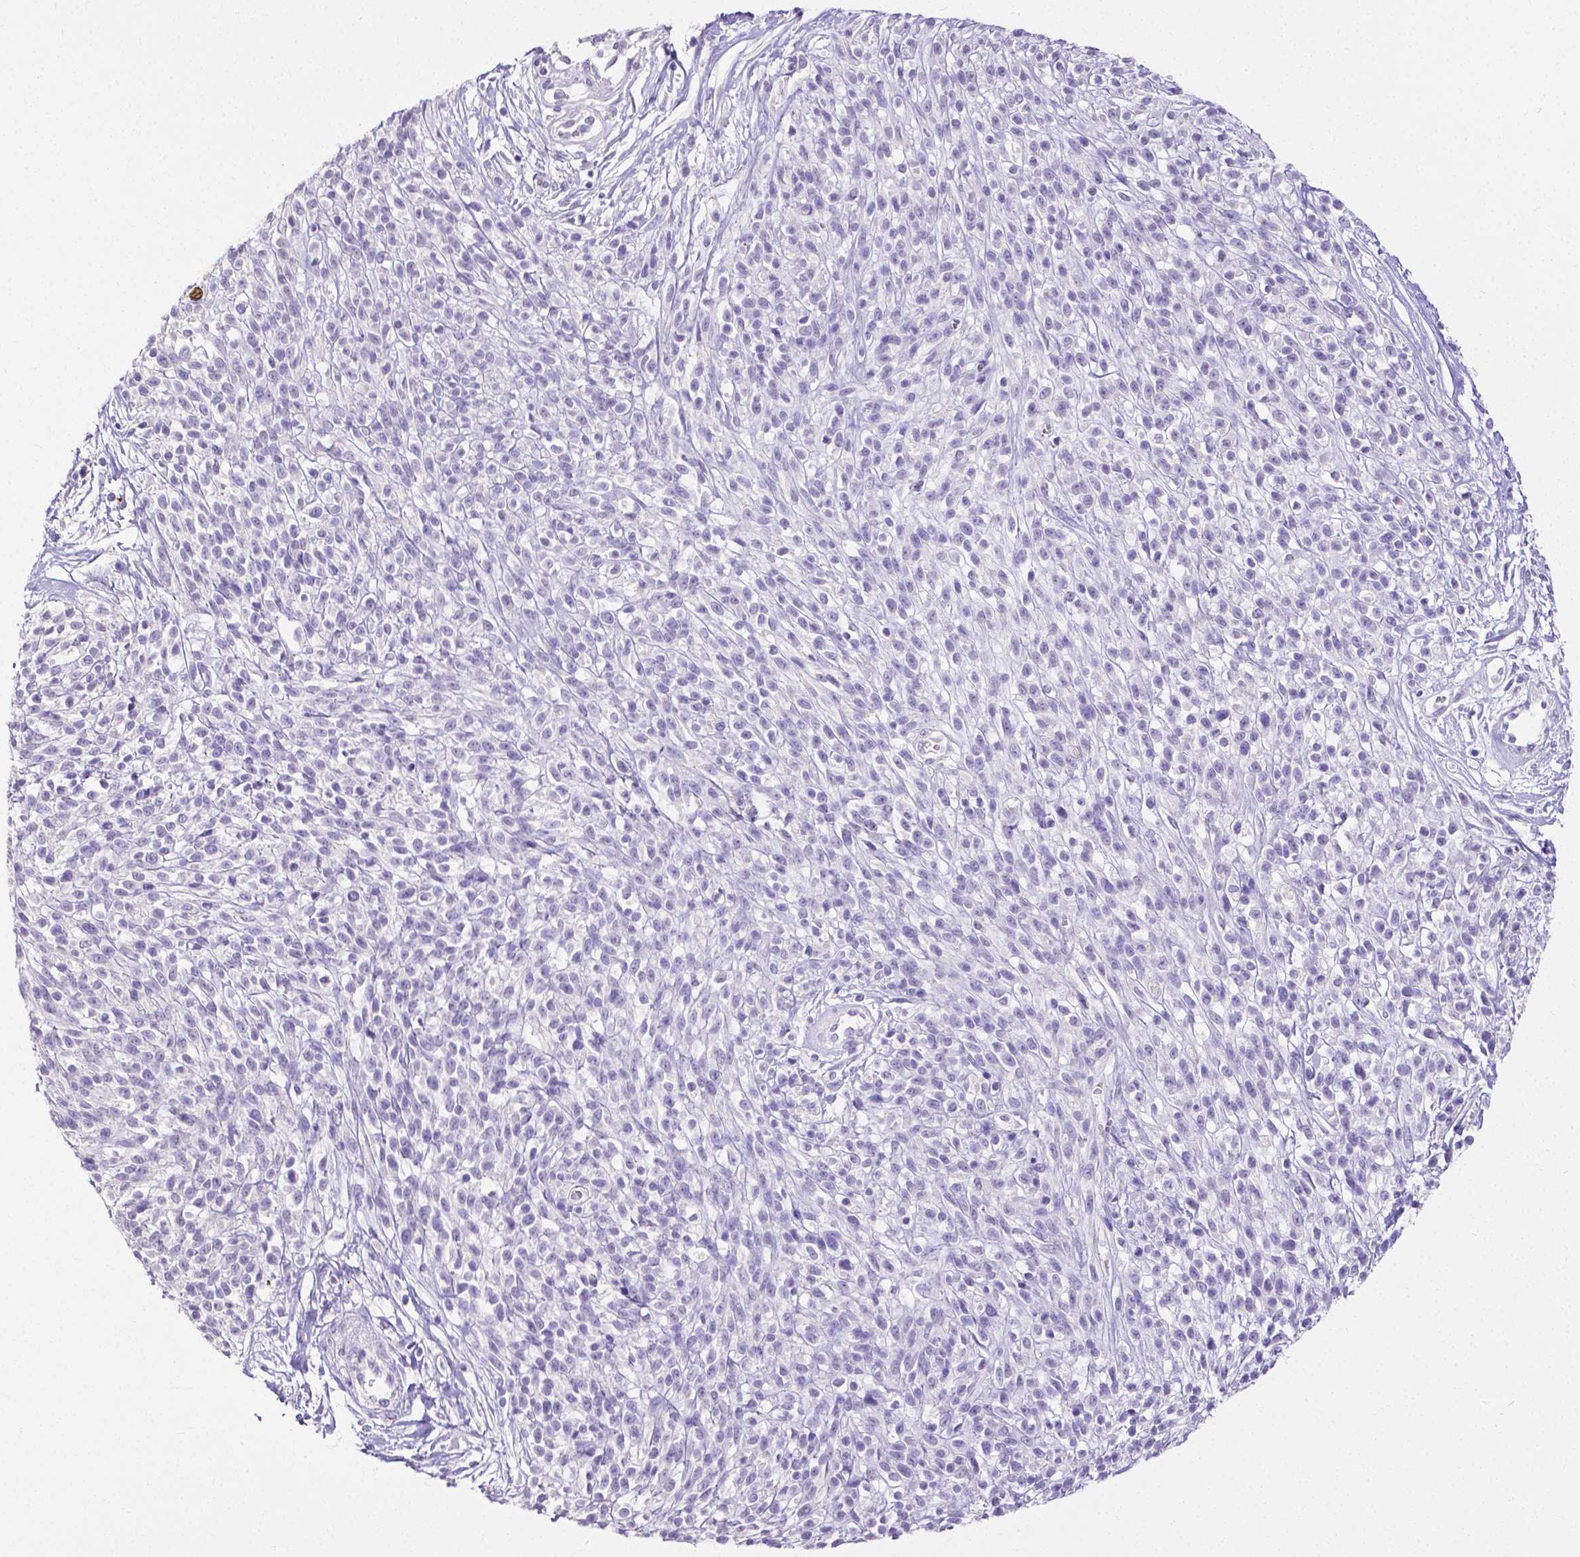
{"staining": {"intensity": "negative", "quantity": "none", "location": "none"}, "tissue": "melanoma", "cell_type": "Tumor cells", "image_type": "cancer", "snomed": [{"axis": "morphology", "description": "Malignant melanoma, NOS"}, {"axis": "topography", "description": "Skin"}, {"axis": "topography", "description": "Skin of trunk"}], "caption": "Melanoma was stained to show a protein in brown. There is no significant staining in tumor cells.", "gene": "MMP9", "patient": {"sex": "male", "age": 74}}